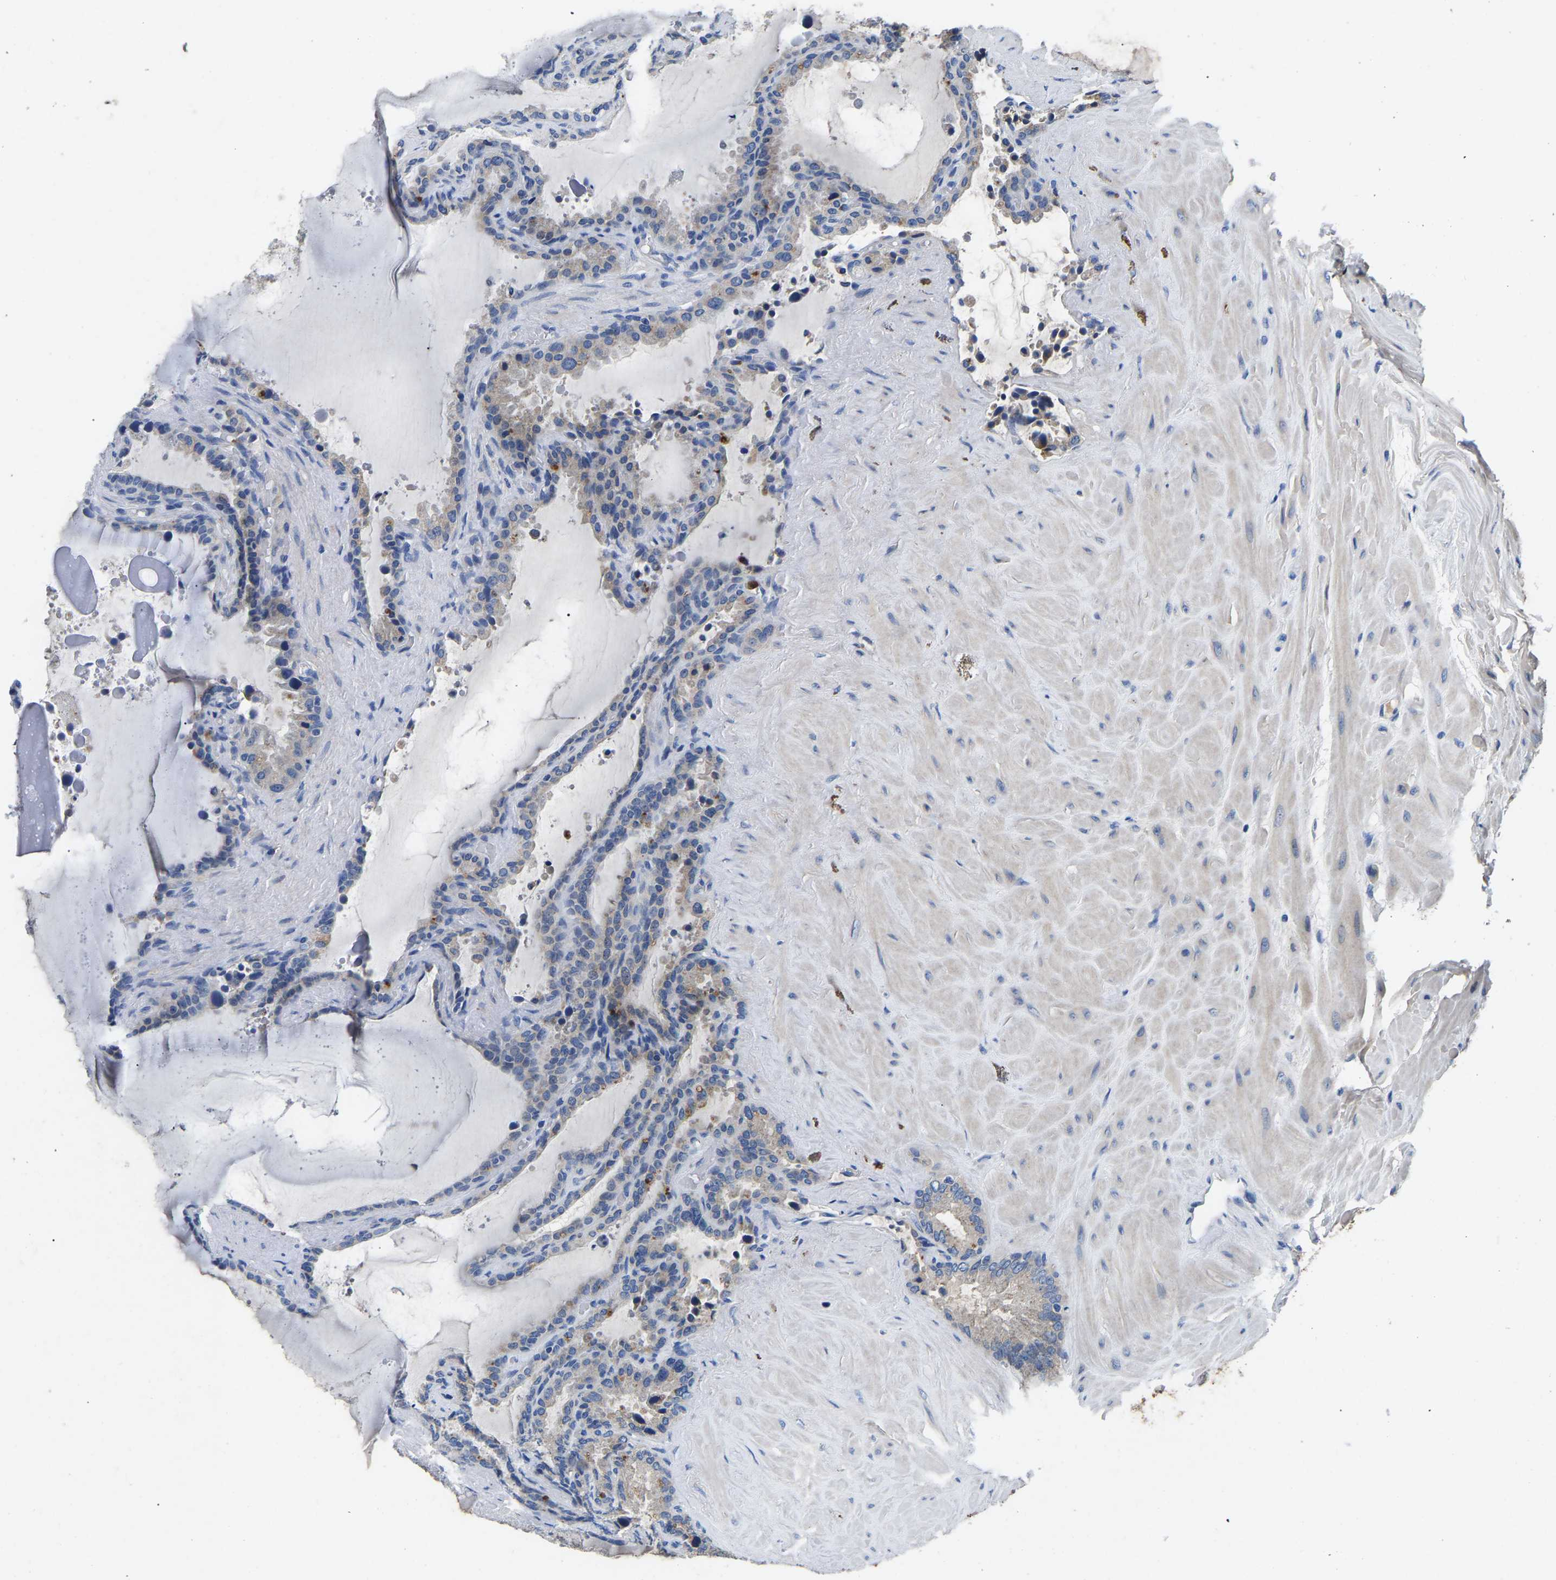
{"staining": {"intensity": "moderate", "quantity": "<25%", "location": "cytoplasmic/membranous"}, "tissue": "seminal vesicle", "cell_type": "Glandular cells", "image_type": "normal", "snomed": [{"axis": "morphology", "description": "Normal tissue, NOS"}, {"axis": "topography", "description": "Seminal veicle"}], "caption": "Immunohistochemistry (IHC) micrograph of benign seminal vesicle stained for a protein (brown), which reveals low levels of moderate cytoplasmic/membranous expression in approximately <25% of glandular cells.", "gene": "TOR1B", "patient": {"sex": "male", "age": 46}}